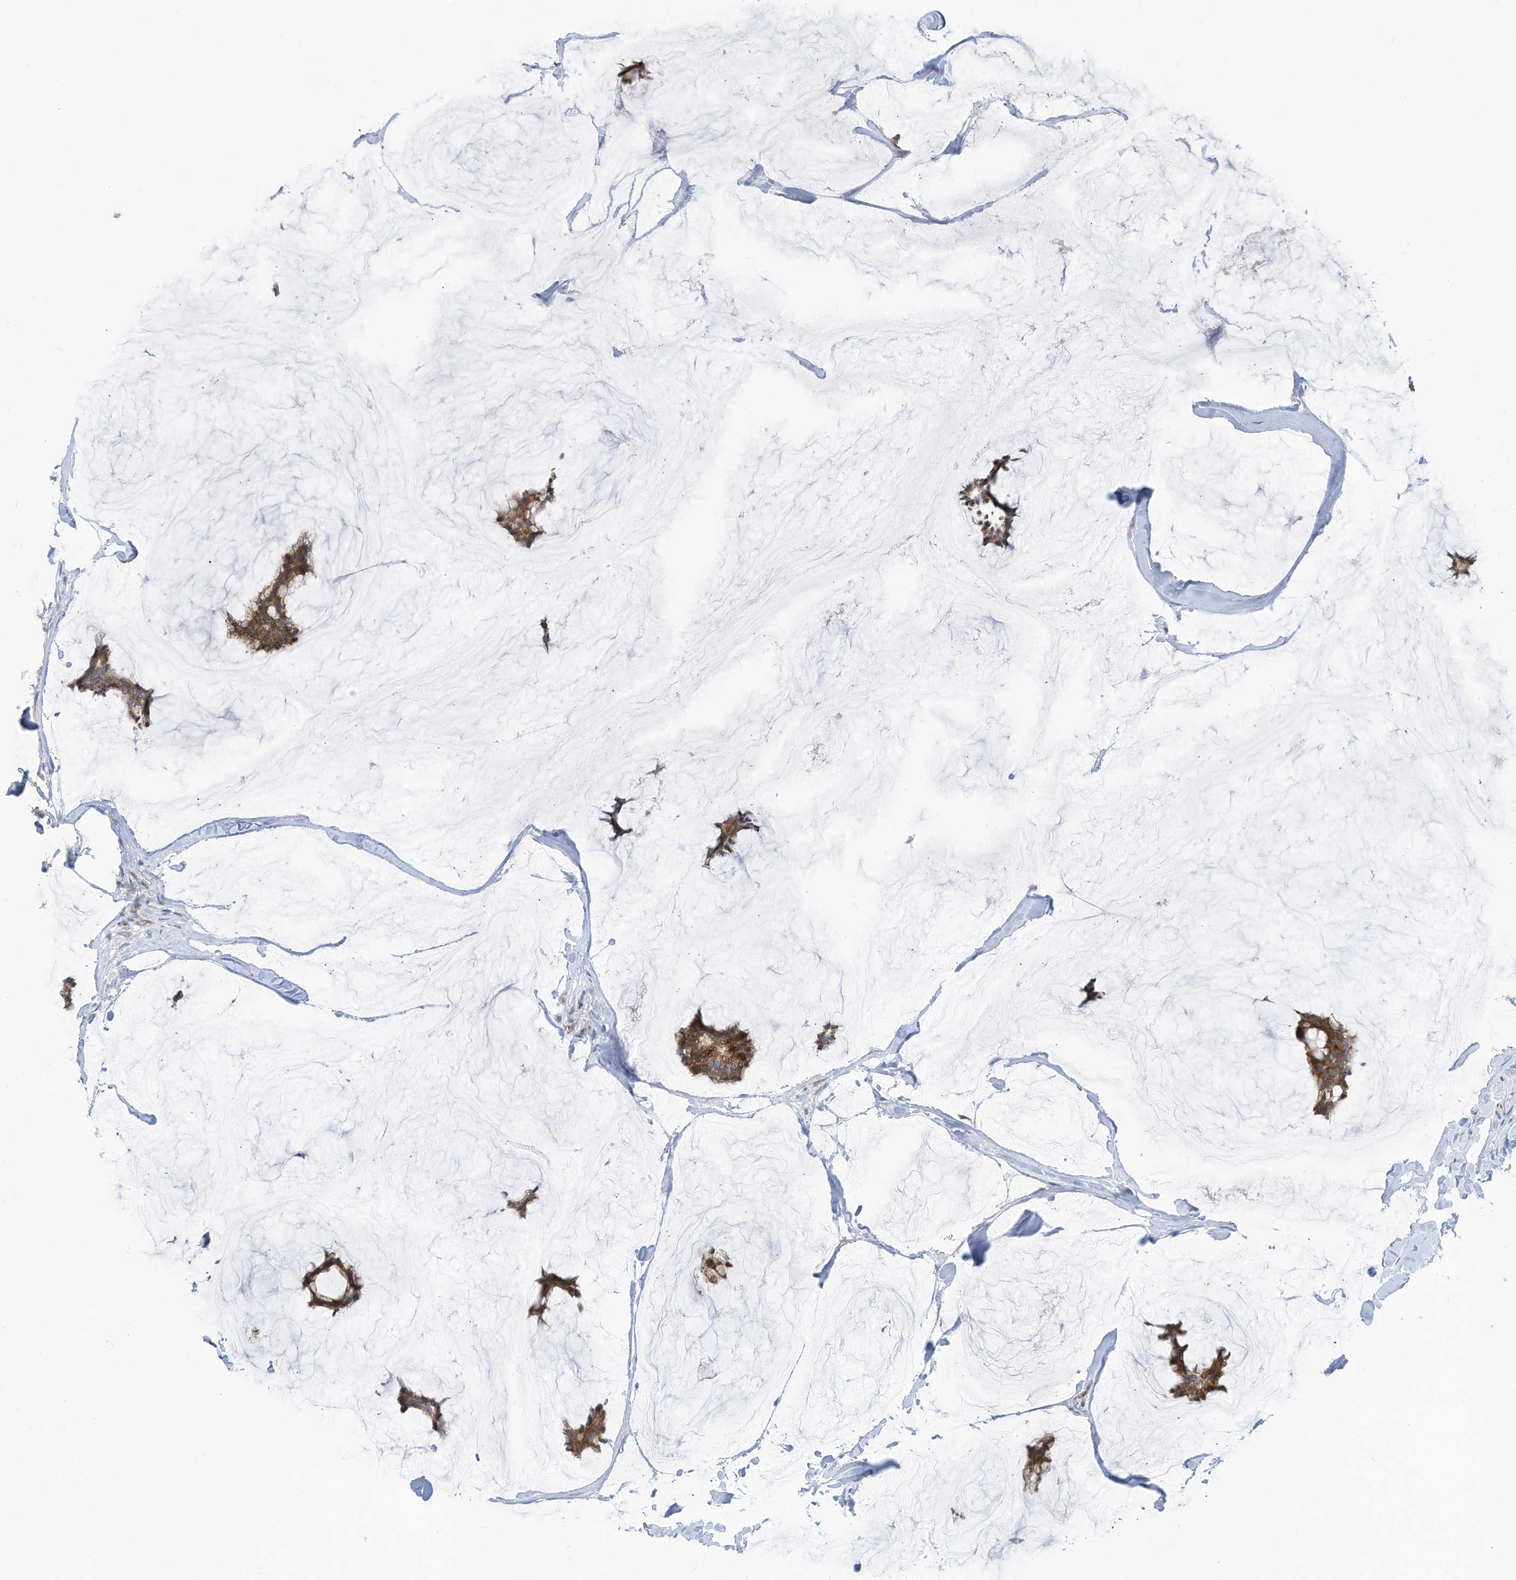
{"staining": {"intensity": "moderate", "quantity": ">75%", "location": "cytoplasmic/membranous"}, "tissue": "breast cancer", "cell_type": "Tumor cells", "image_type": "cancer", "snomed": [{"axis": "morphology", "description": "Duct carcinoma"}, {"axis": "topography", "description": "Breast"}], "caption": "This image demonstrates immunohistochemistry staining of human intraductal carcinoma (breast), with medium moderate cytoplasmic/membranous positivity in about >75% of tumor cells.", "gene": "USE1", "patient": {"sex": "female", "age": 93}}